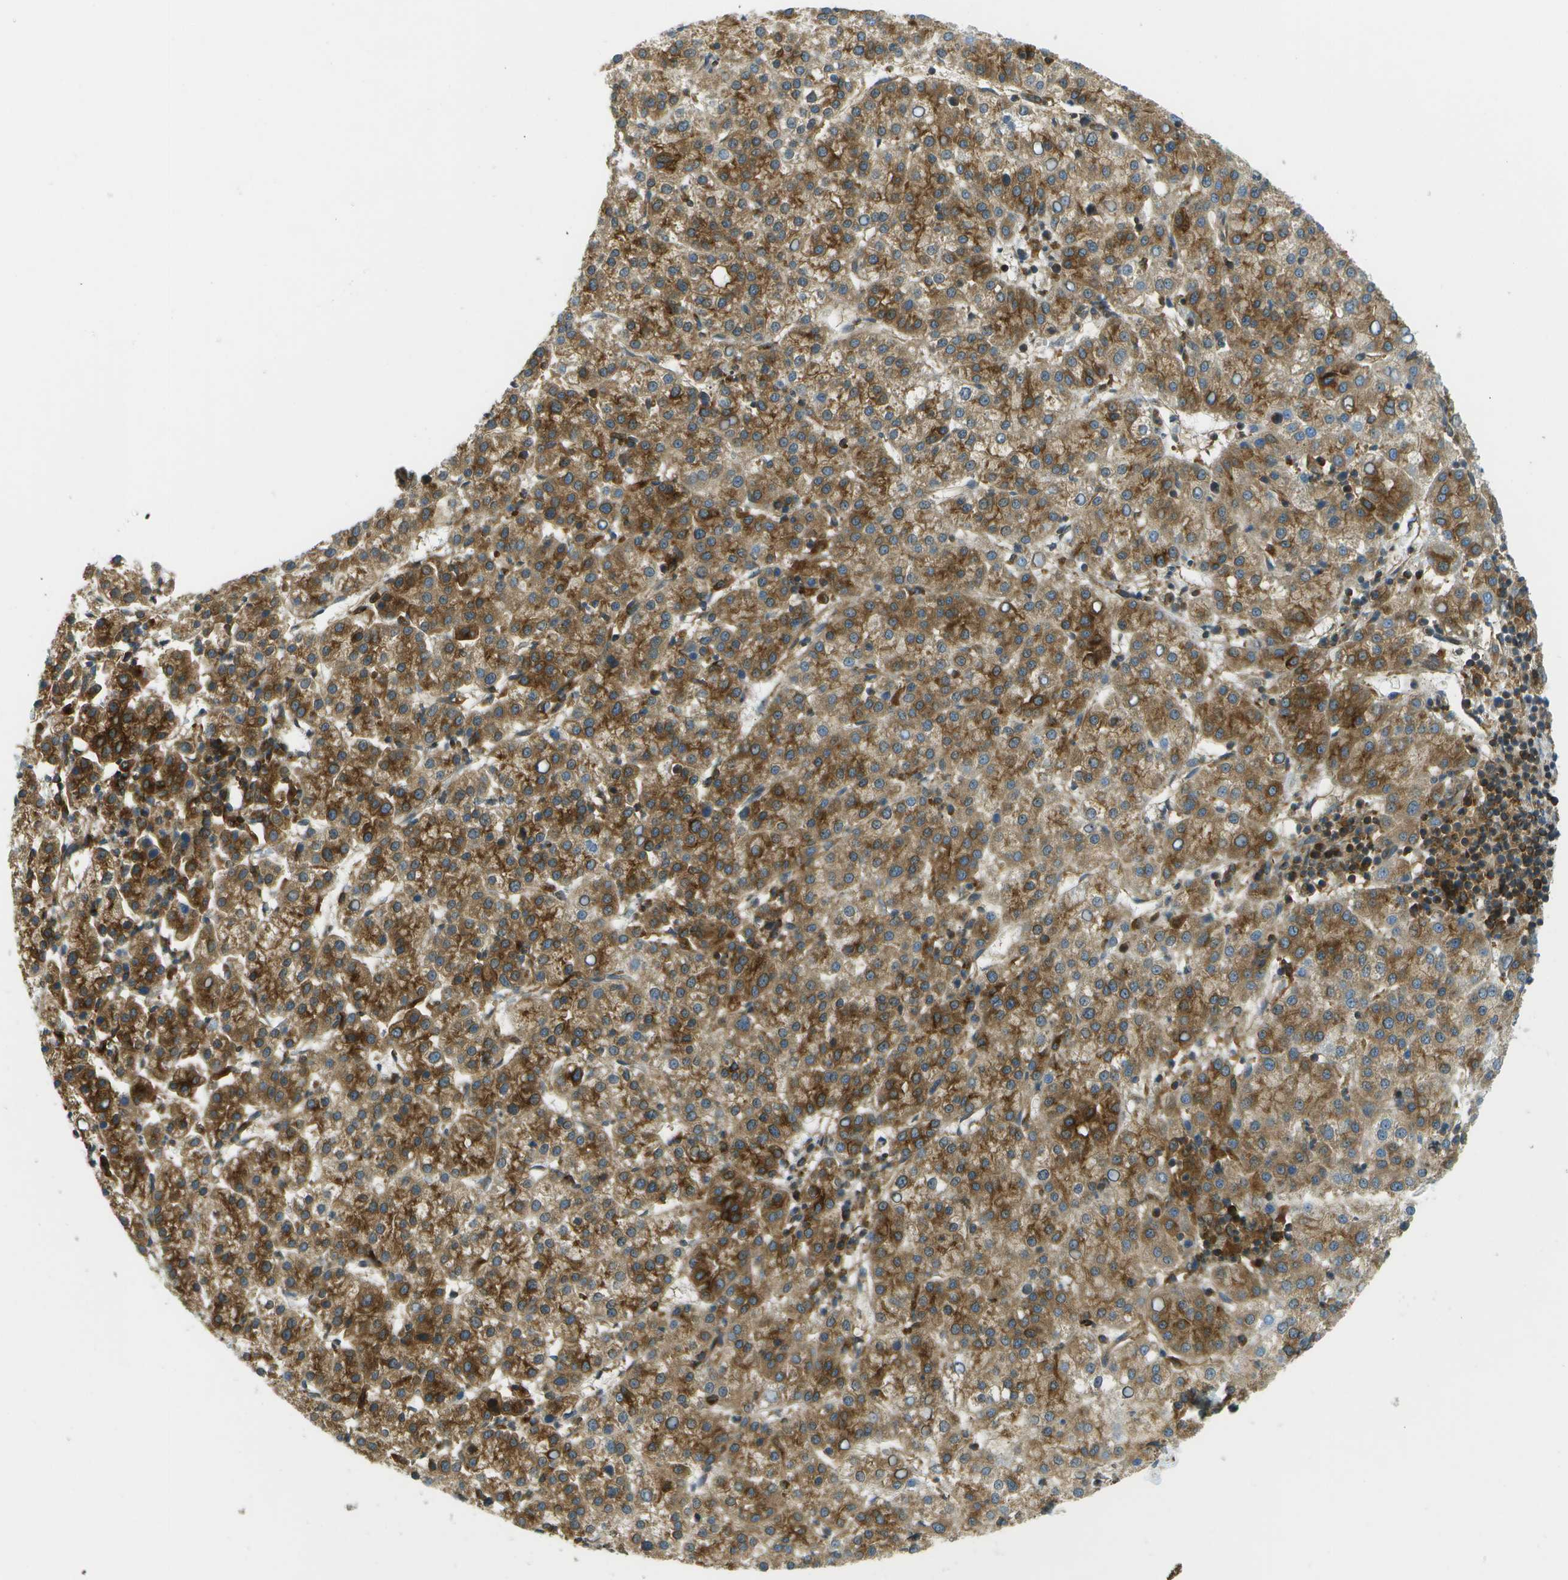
{"staining": {"intensity": "strong", "quantity": "25%-75%", "location": "cytoplasmic/membranous"}, "tissue": "liver cancer", "cell_type": "Tumor cells", "image_type": "cancer", "snomed": [{"axis": "morphology", "description": "Carcinoma, Hepatocellular, NOS"}, {"axis": "topography", "description": "Liver"}], "caption": "Approximately 25%-75% of tumor cells in human liver cancer show strong cytoplasmic/membranous protein expression as visualized by brown immunohistochemical staining.", "gene": "TMTC1", "patient": {"sex": "female", "age": 58}}